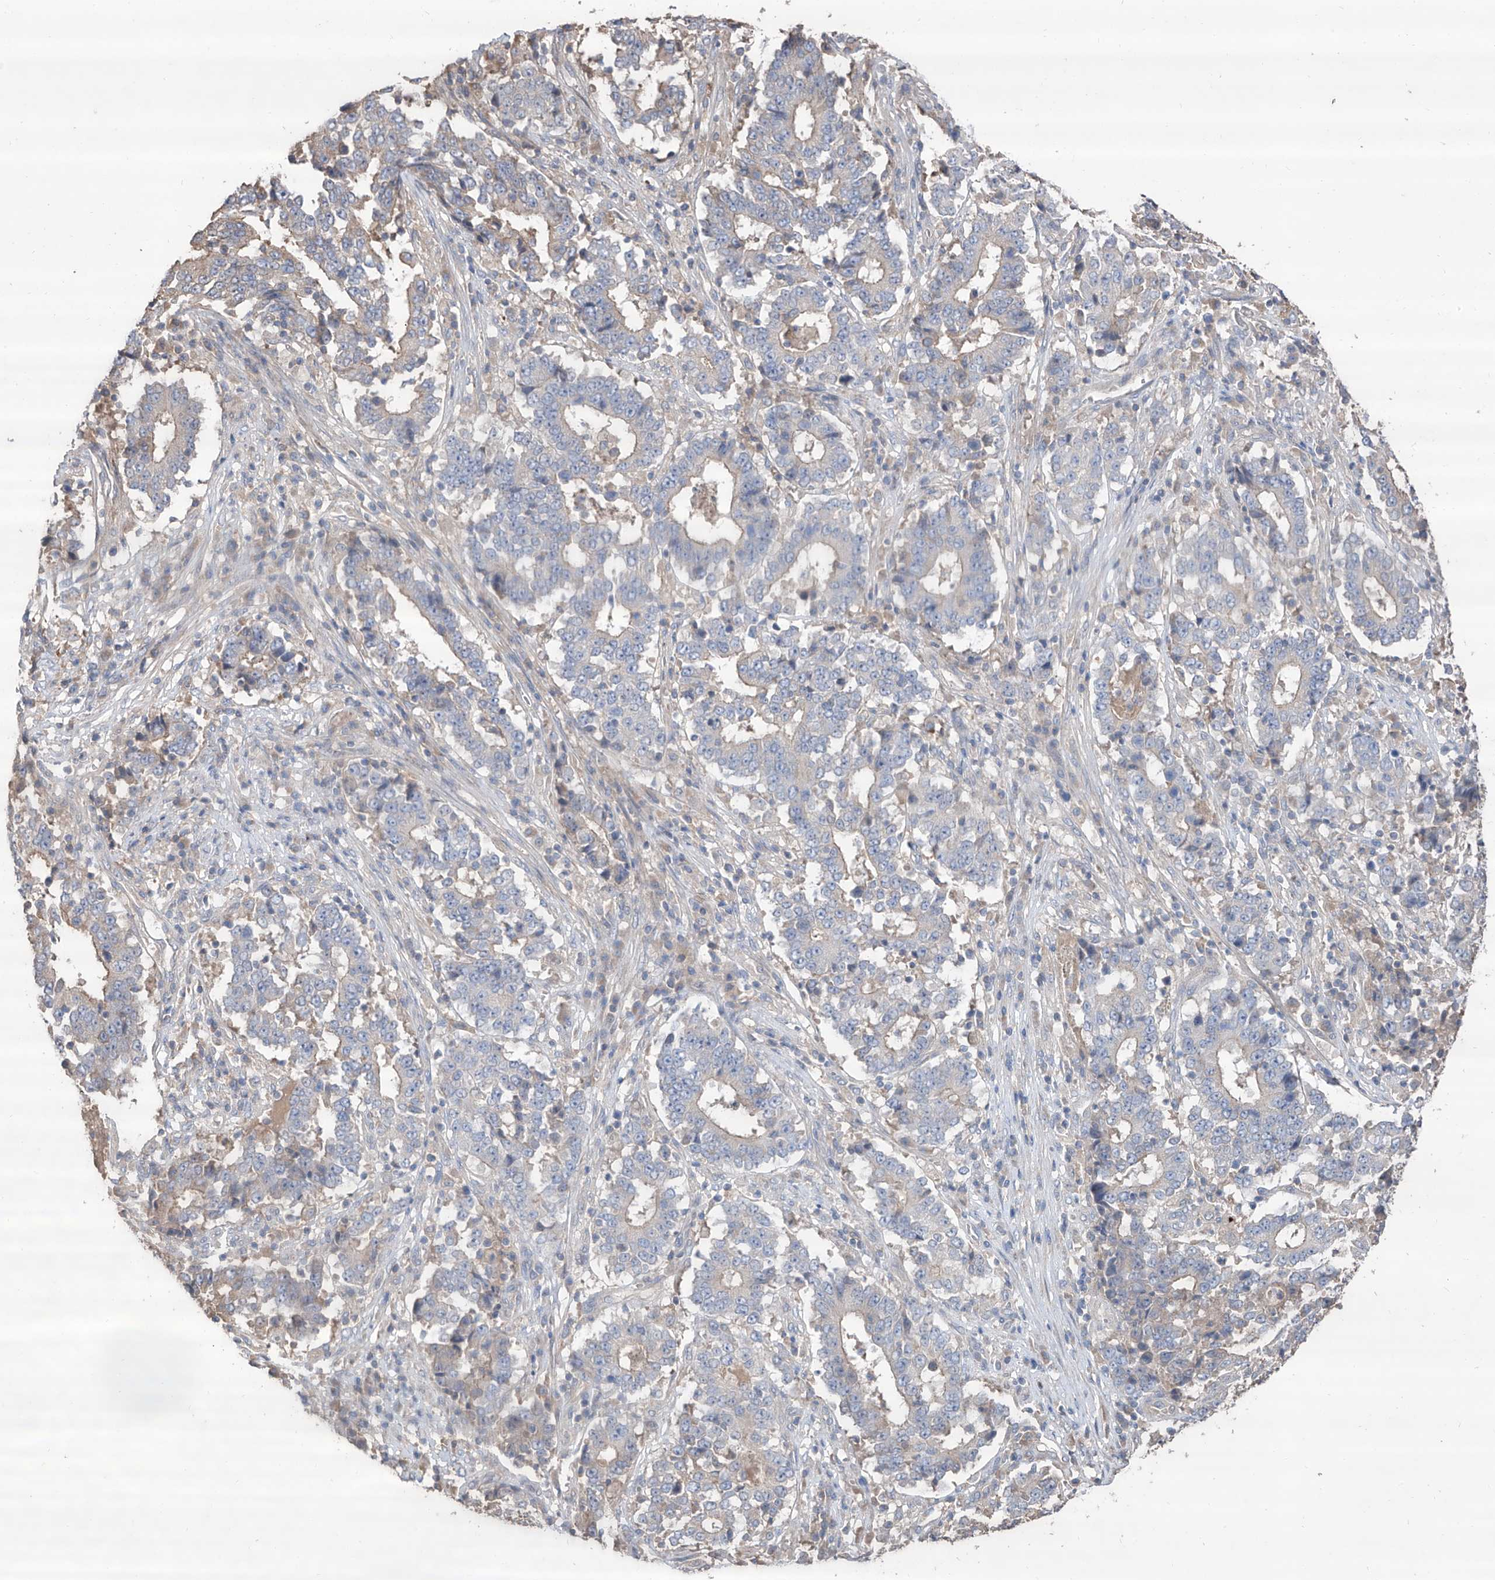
{"staining": {"intensity": "negative", "quantity": "none", "location": "none"}, "tissue": "stomach cancer", "cell_type": "Tumor cells", "image_type": "cancer", "snomed": [{"axis": "morphology", "description": "Adenocarcinoma, NOS"}, {"axis": "topography", "description": "Stomach"}], "caption": "Immunohistochemistry (IHC) of stomach cancer (adenocarcinoma) reveals no staining in tumor cells. (Stains: DAB IHC with hematoxylin counter stain, Microscopy: brightfield microscopy at high magnification).", "gene": "EDN1", "patient": {"sex": "male", "age": 59}}